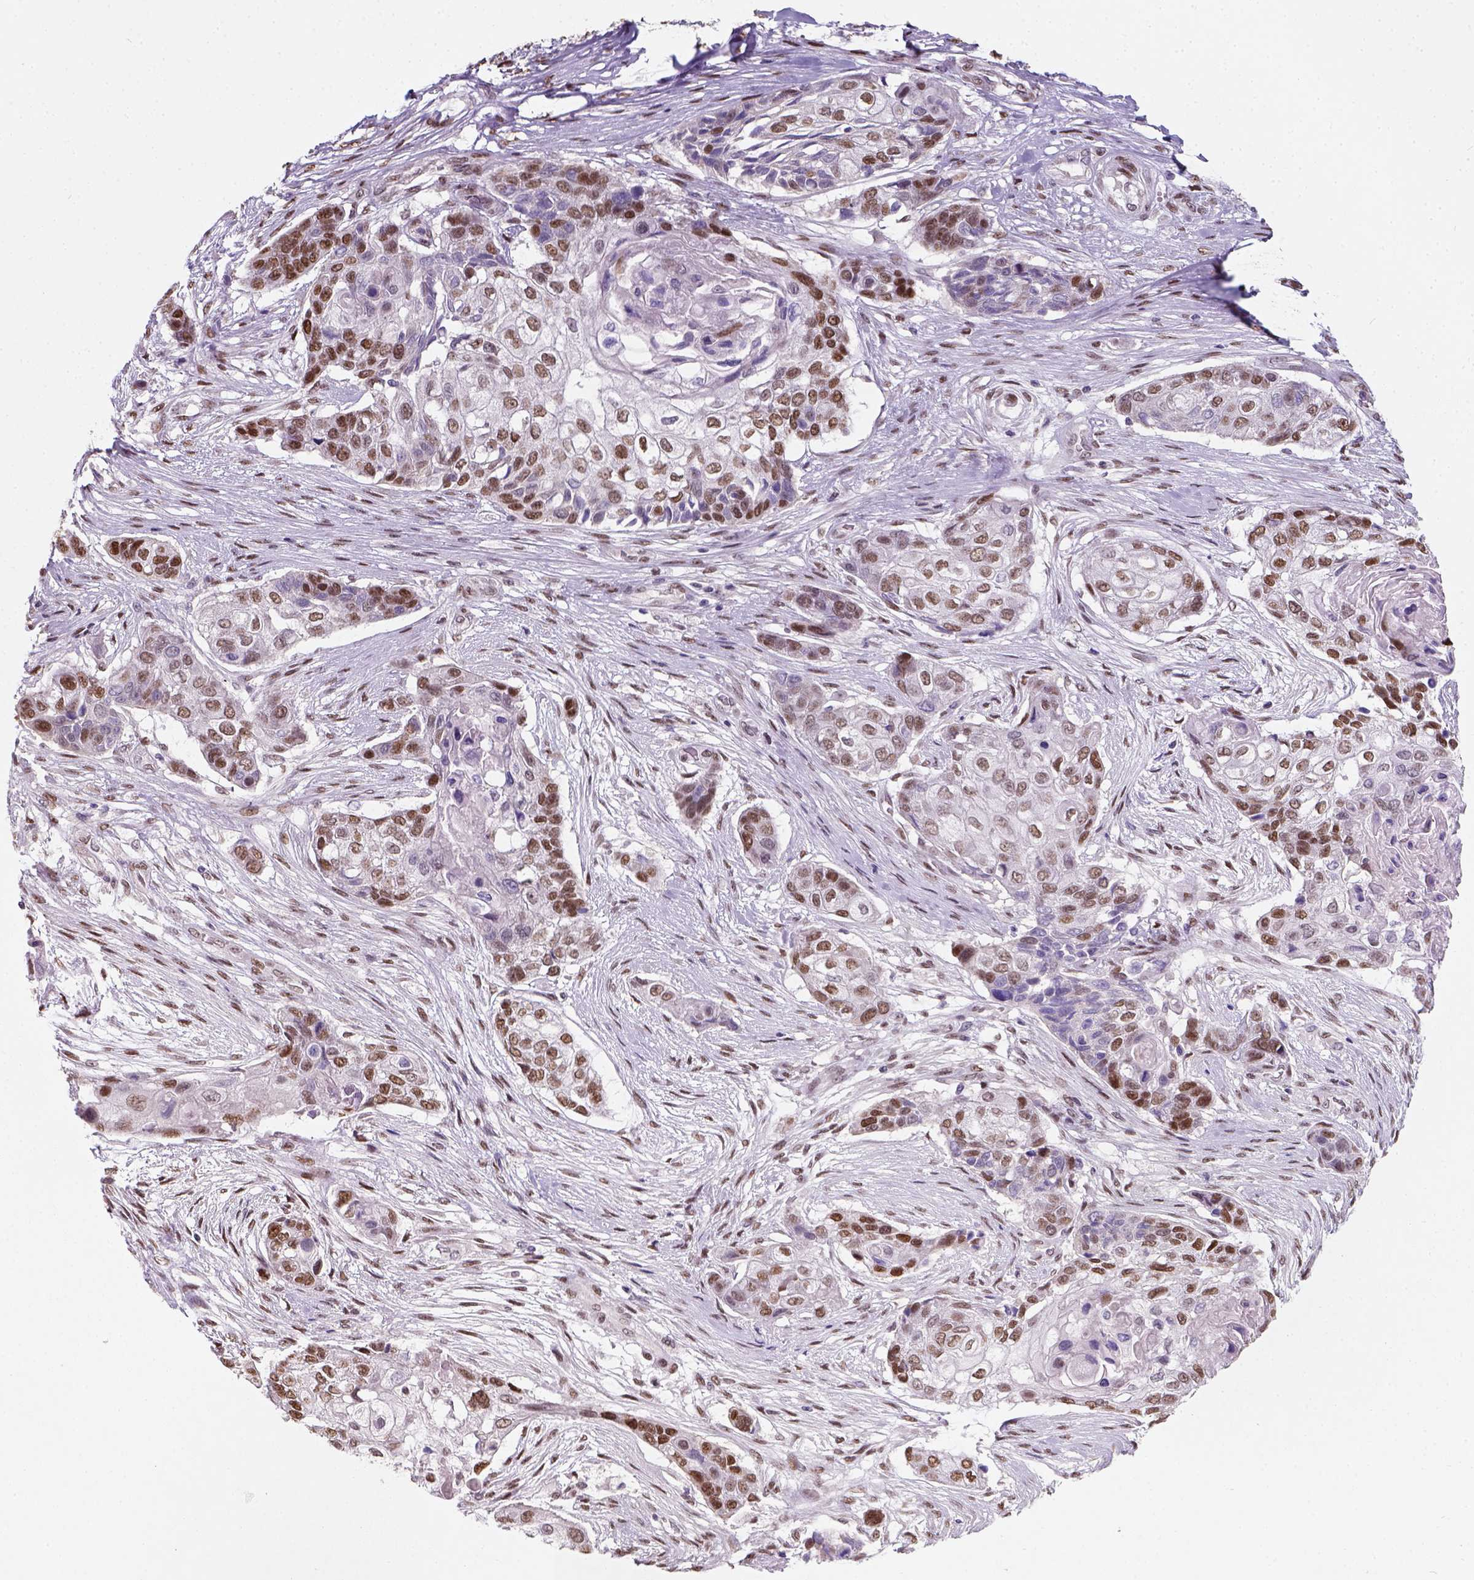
{"staining": {"intensity": "moderate", "quantity": "25%-75%", "location": "nuclear"}, "tissue": "lung cancer", "cell_type": "Tumor cells", "image_type": "cancer", "snomed": [{"axis": "morphology", "description": "Squamous cell carcinoma, NOS"}, {"axis": "topography", "description": "Lung"}], "caption": "Immunohistochemical staining of human lung cancer (squamous cell carcinoma) displays medium levels of moderate nuclear staining in approximately 25%-75% of tumor cells.", "gene": "C1orf112", "patient": {"sex": "male", "age": 69}}